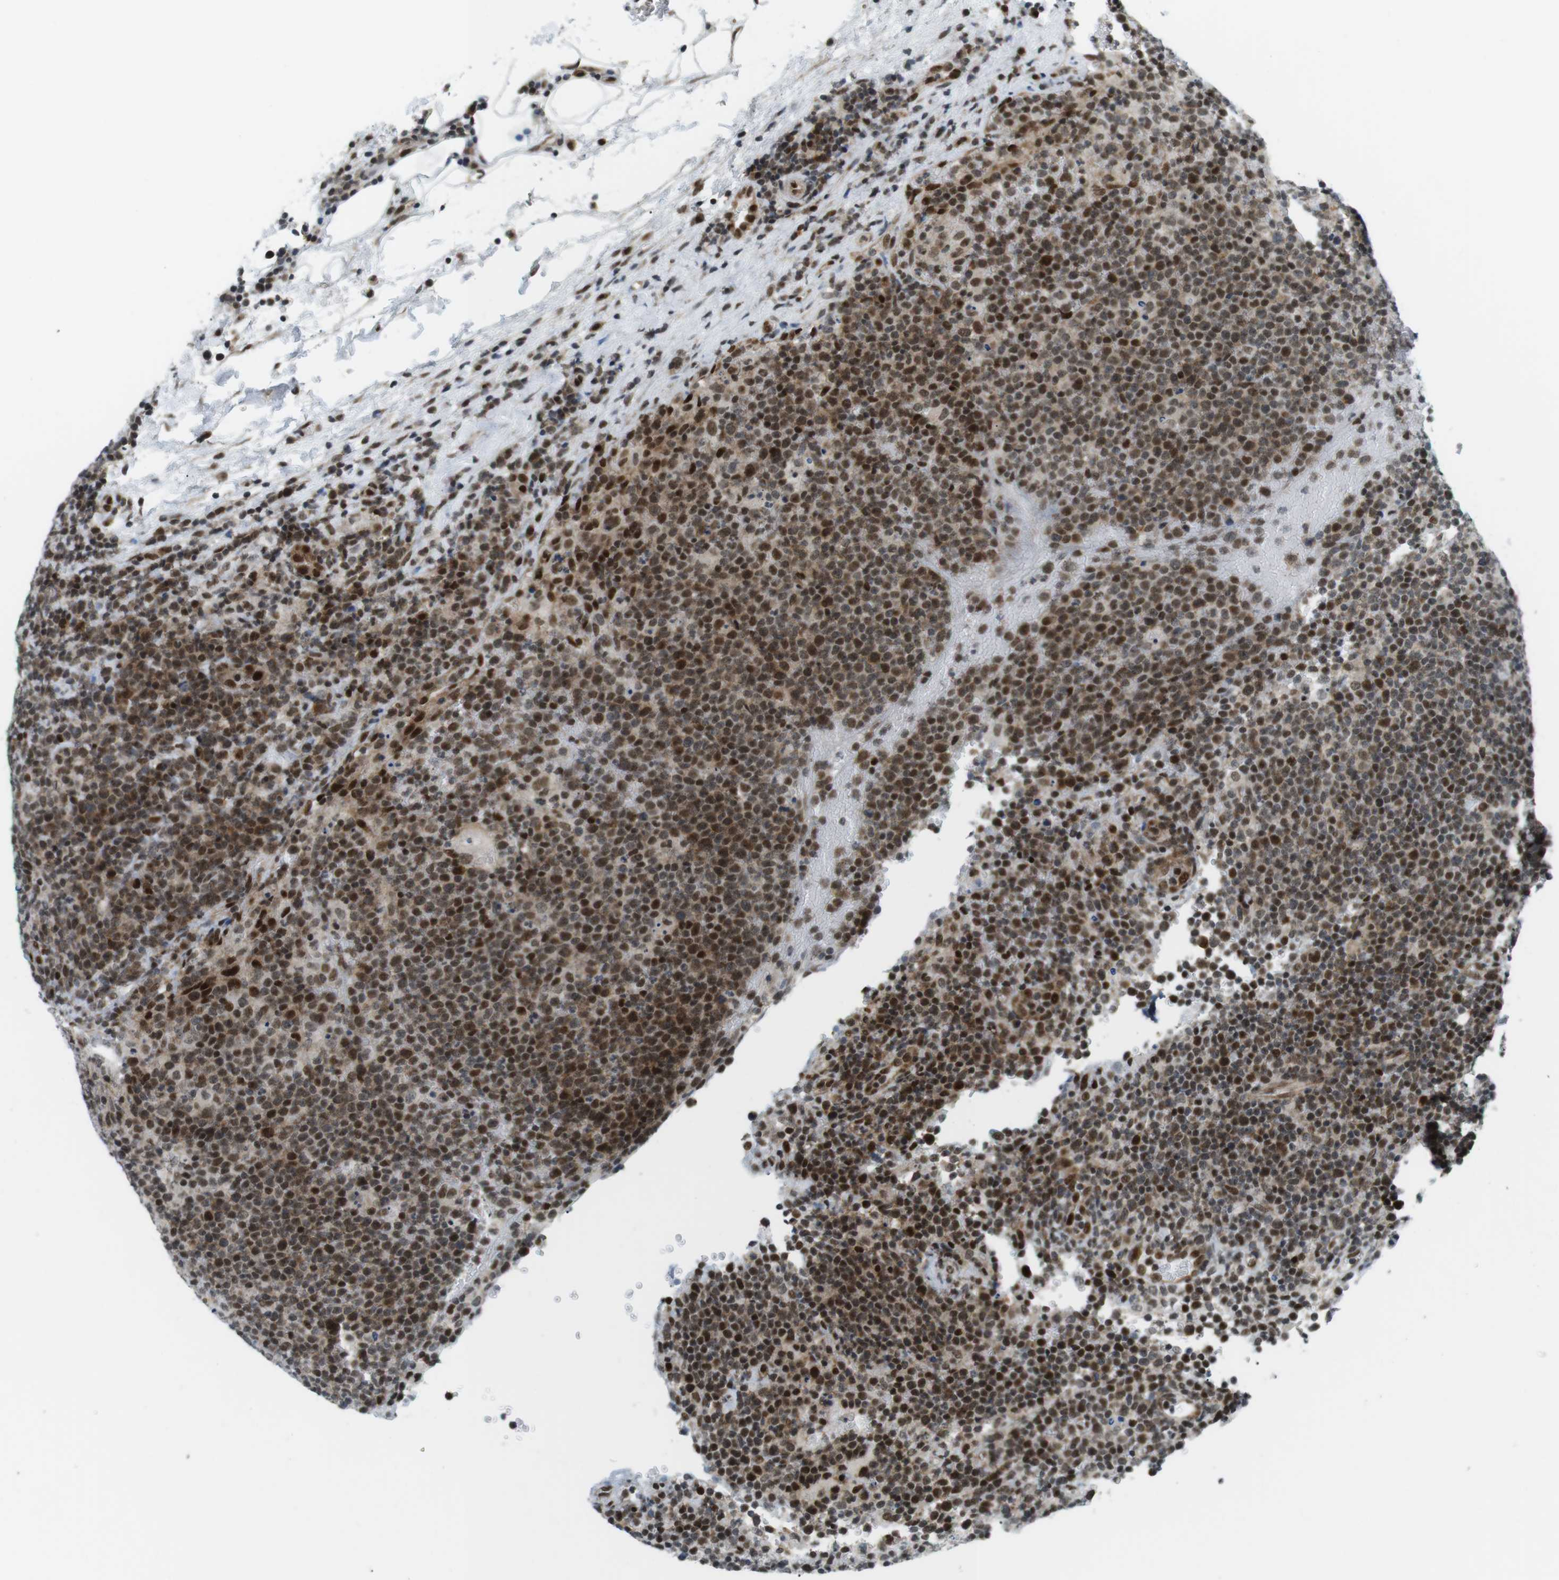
{"staining": {"intensity": "moderate", "quantity": ">75%", "location": "cytoplasmic/membranous,nuclear"}, "tissue": "lymphoma", "cell_type": "Tumor cells", "image_type": "cancer", "snomed": [{"axis": "morphology", "description": "Malignant lymphoma, non-Hodgkin's type, High grade"}, {"axis": "topography", "description": "Lymph node"}], "caption": "Brown immunohistochemical staining in human high-grade malignant lymphoma, non-Hodgkin's type demonstrates moderate cytoplasmic/membranous and nuclear staining in about >75% of tumor cells.", "gene": "CDC27", "patient": {"sex": "male", "age": 61}}